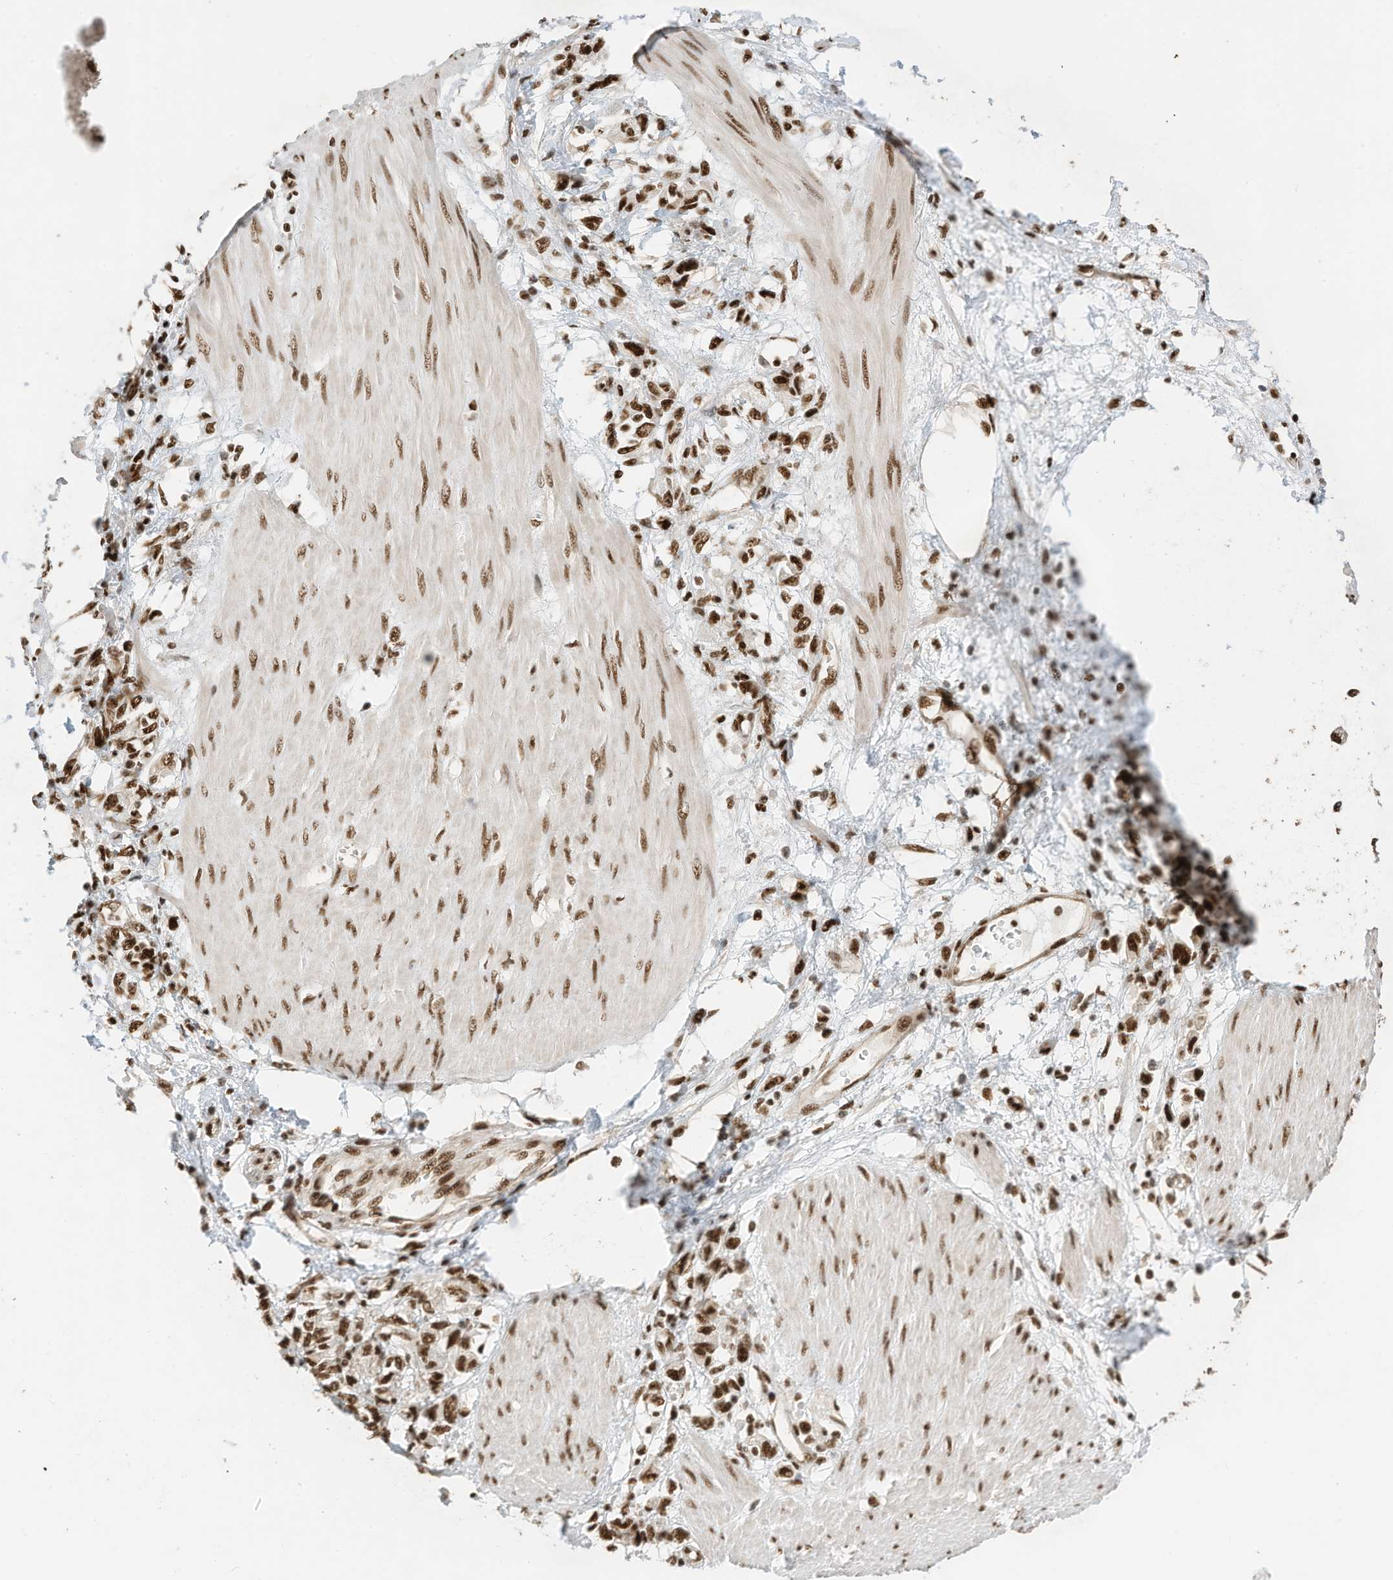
{"staining": {"intensity": "strong", "quantity": ">75%", "location": "nuclear"}, "tissue": "stomach cancer", "cell_type": "Tumor cells", "image_type": "cancer", "snomed": [{"axis": "morphology", "description": "Adenocarcinoma, NOS"}, {"axis": "topography", "description": "Stomach"}], "caption": "Tumor cells show high levels of strong nuclear positivity in about >75% of cells in stomach cancer.", "gene": "SF3A3", "patient": {"sex": "female", "age": 76}}